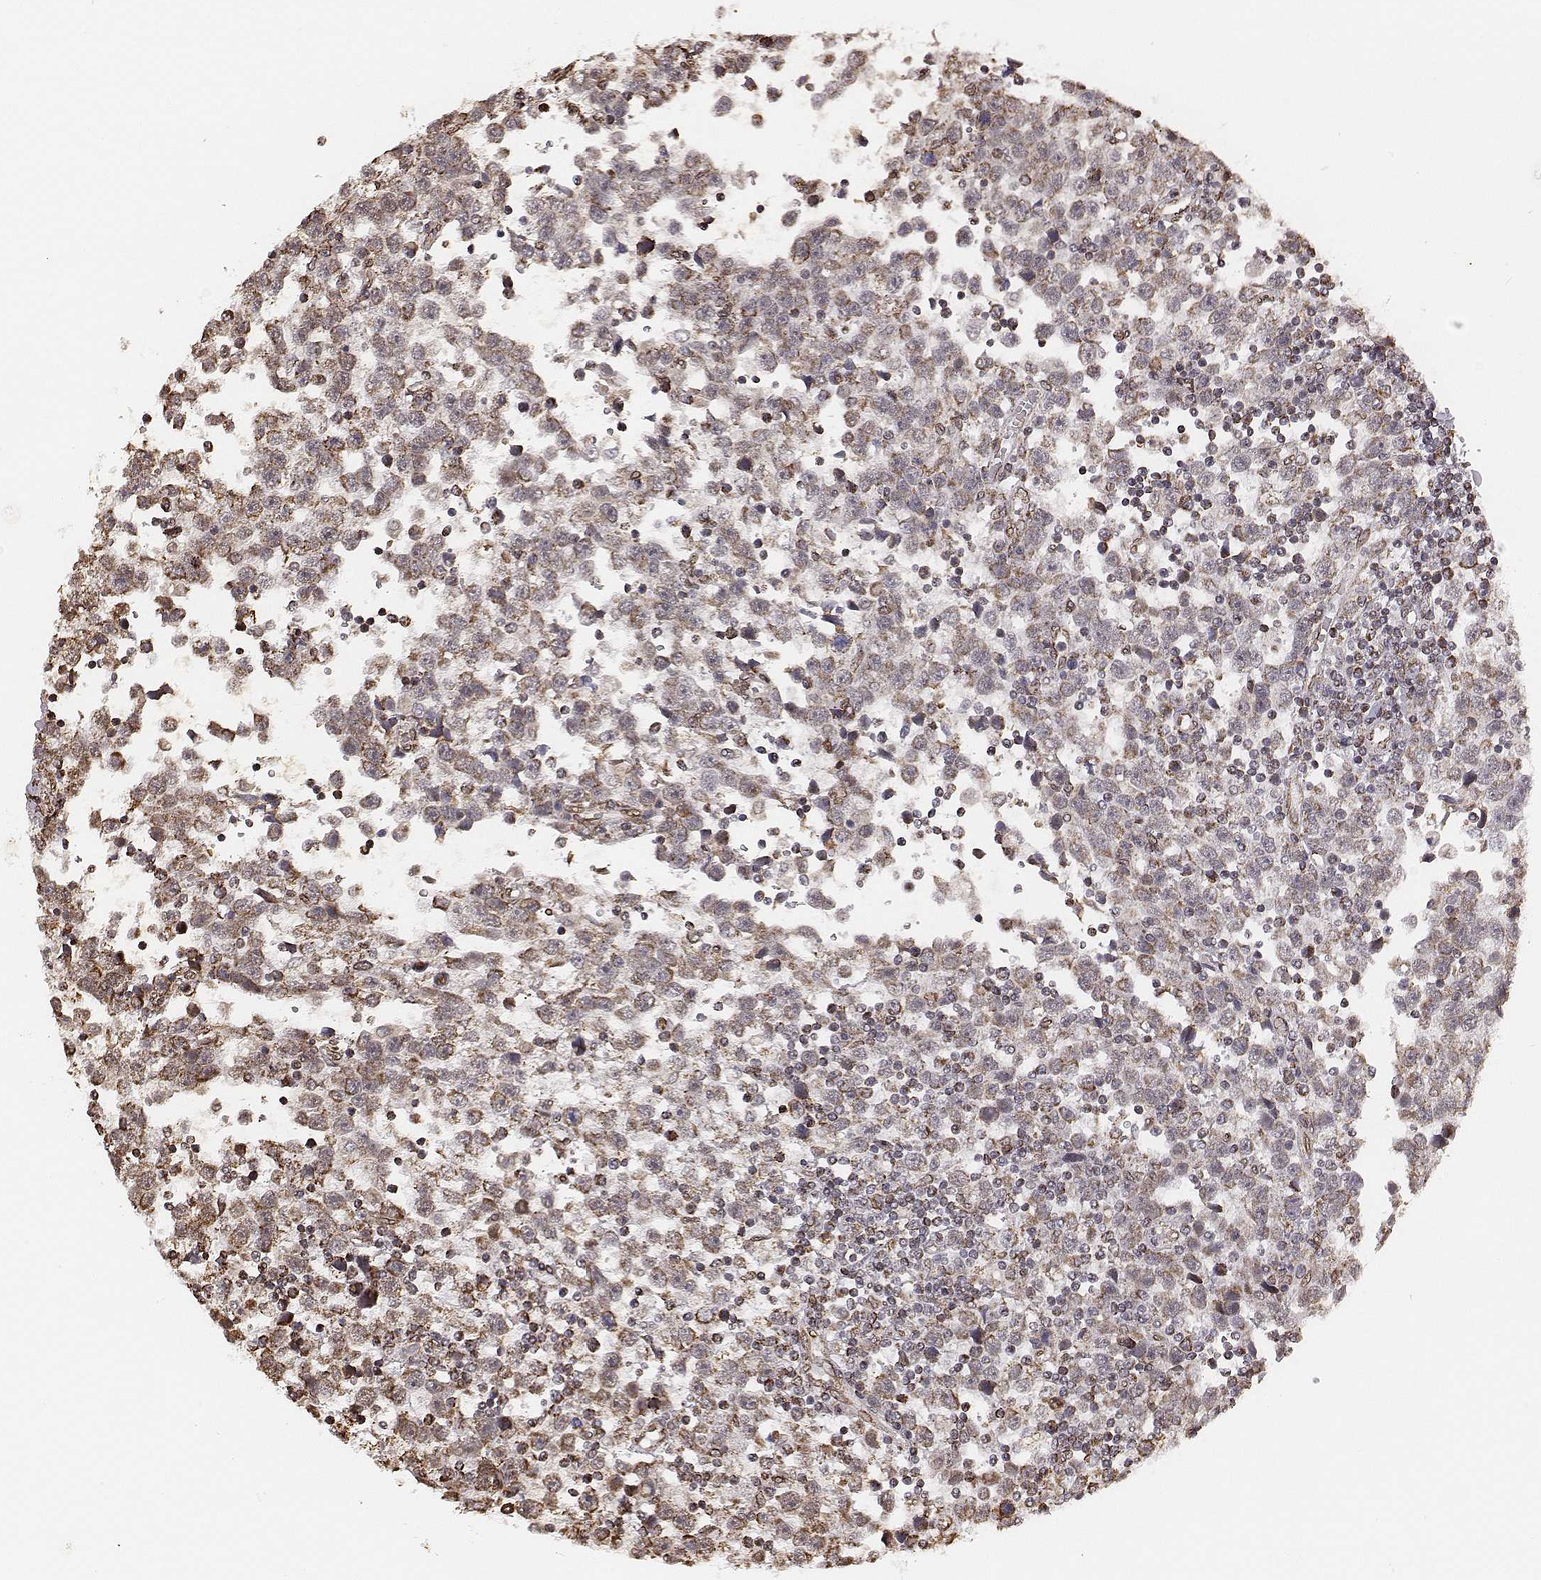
{"staining": {"intensity": "moderate", "quantity": "<25%", "location": "cytoplasmic/membranous"}, "tissue": "testis cancer", "cell_type": "Tumor cells", "image_type": "cancer", "snomed": [{"axis": "morphology", "description": "Seminoma, NOS"}, {"axis": "topography", "description": "Testis"}], "caption": "Immunohistochemistry (IHC) image of neoplastic tissue: human testis seminoma stained using IHC exhibits low levels of moderate protein expression localized specifically in the cytoplasmic/membranous of tumor cells, appearing as a cytoplasmic/membranous brown color.", "gene": "ACOT2", "patient": {"sex": "male", "age": 34}}